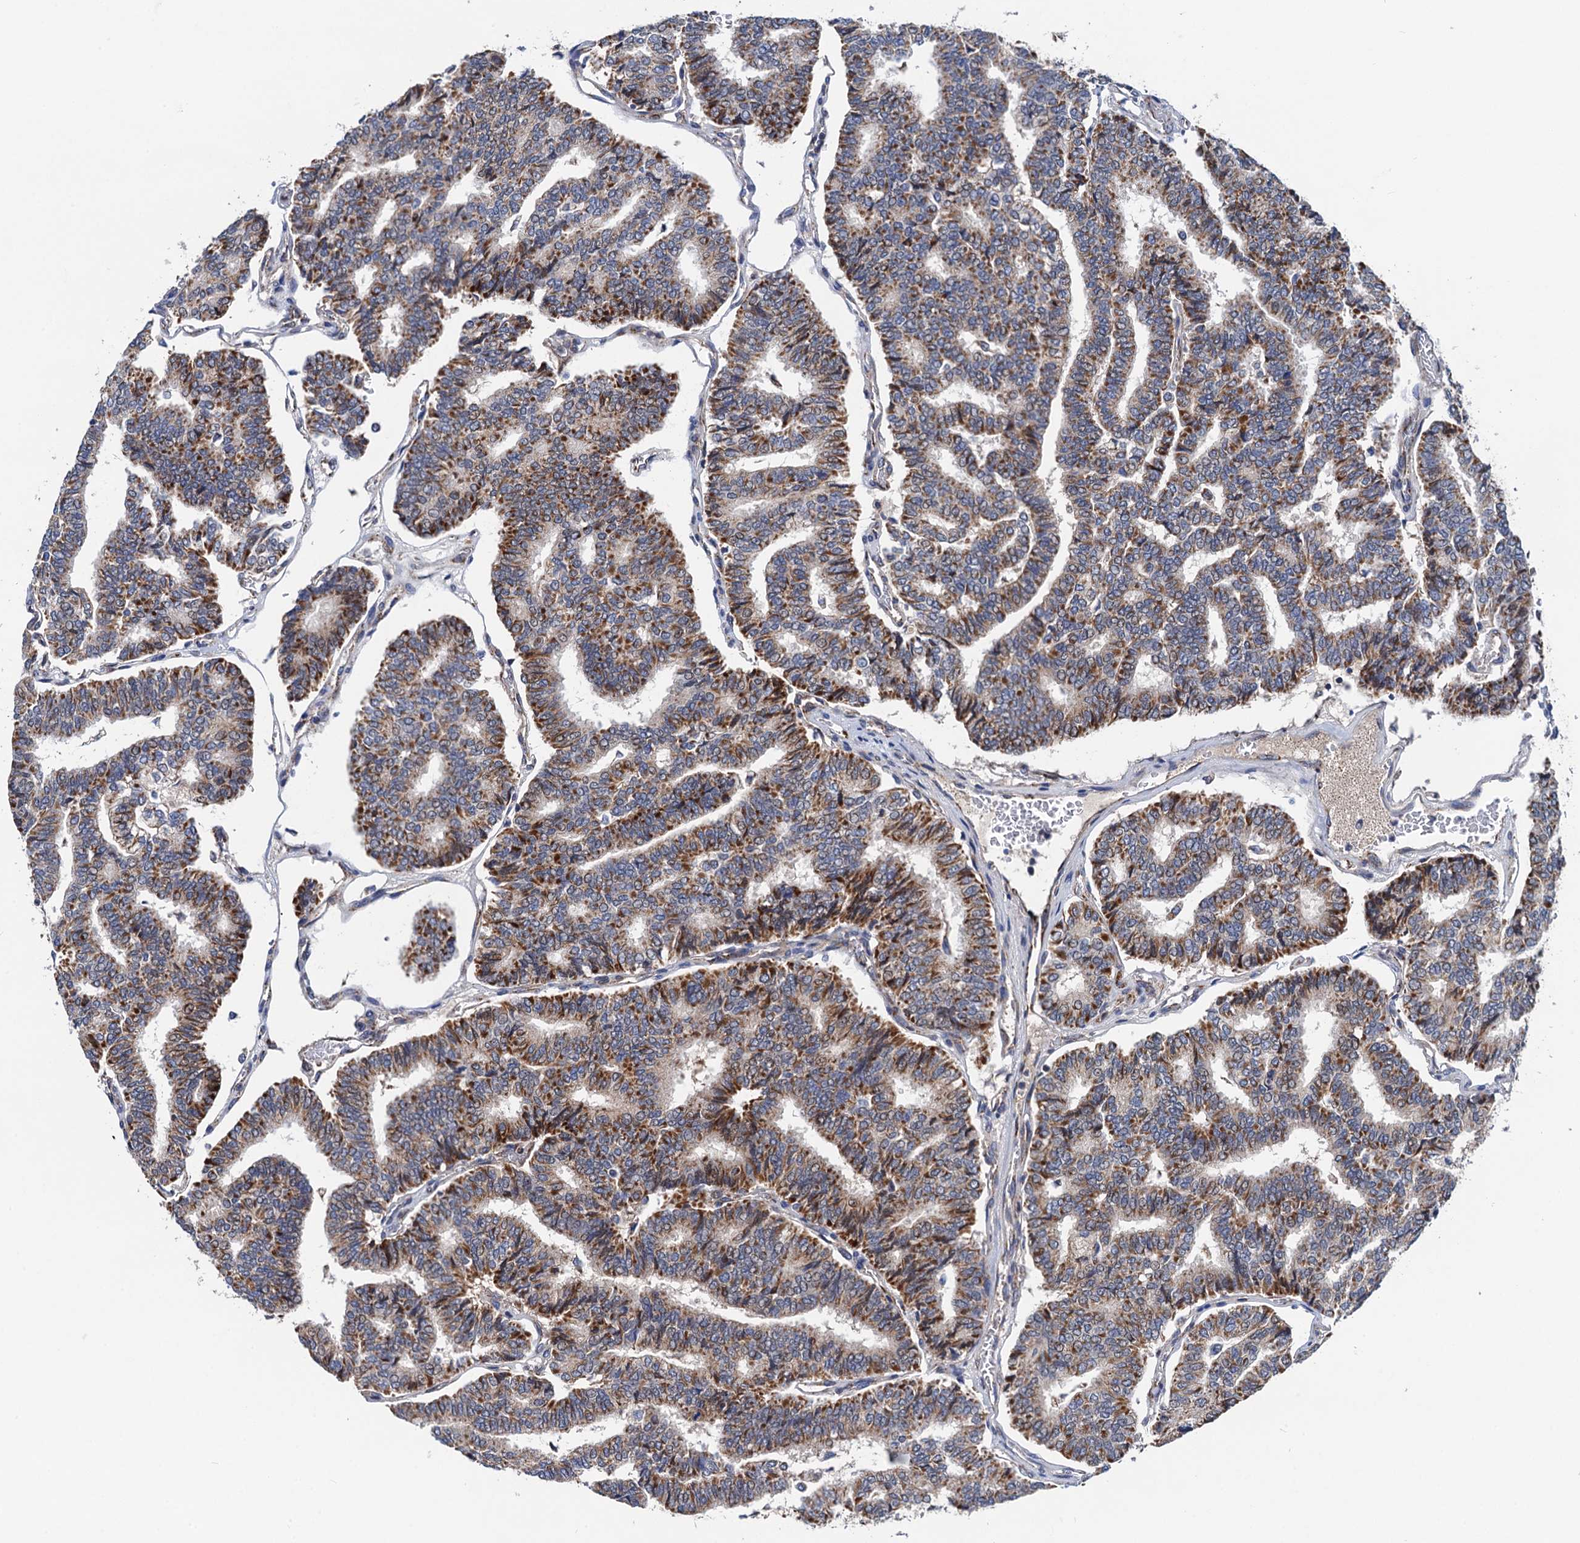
{"staining": {"intensity": "moderate", "quantity": "25%-75%", "location": "cytoplasmic/membranous"}, "tissue": "thyroid cancer", "cell_type": "Tumor cells", "image_type": "cancer", "snomed": [{"axis": "morphology", "description": "Papillary adenocarcinoma, NOS"}, {"axis": "topography", "description": "Thyroid gland"}], "caption": "Immunohistochemical staining of human thyroid papillary adenocarcinoma displays medium levels of moderate cytoplasmic/membranous protein expression in approximately 25%-75% of tumor cells.", "gene": "PTCD3", "patient": {"sex": "female", "age": 35}}